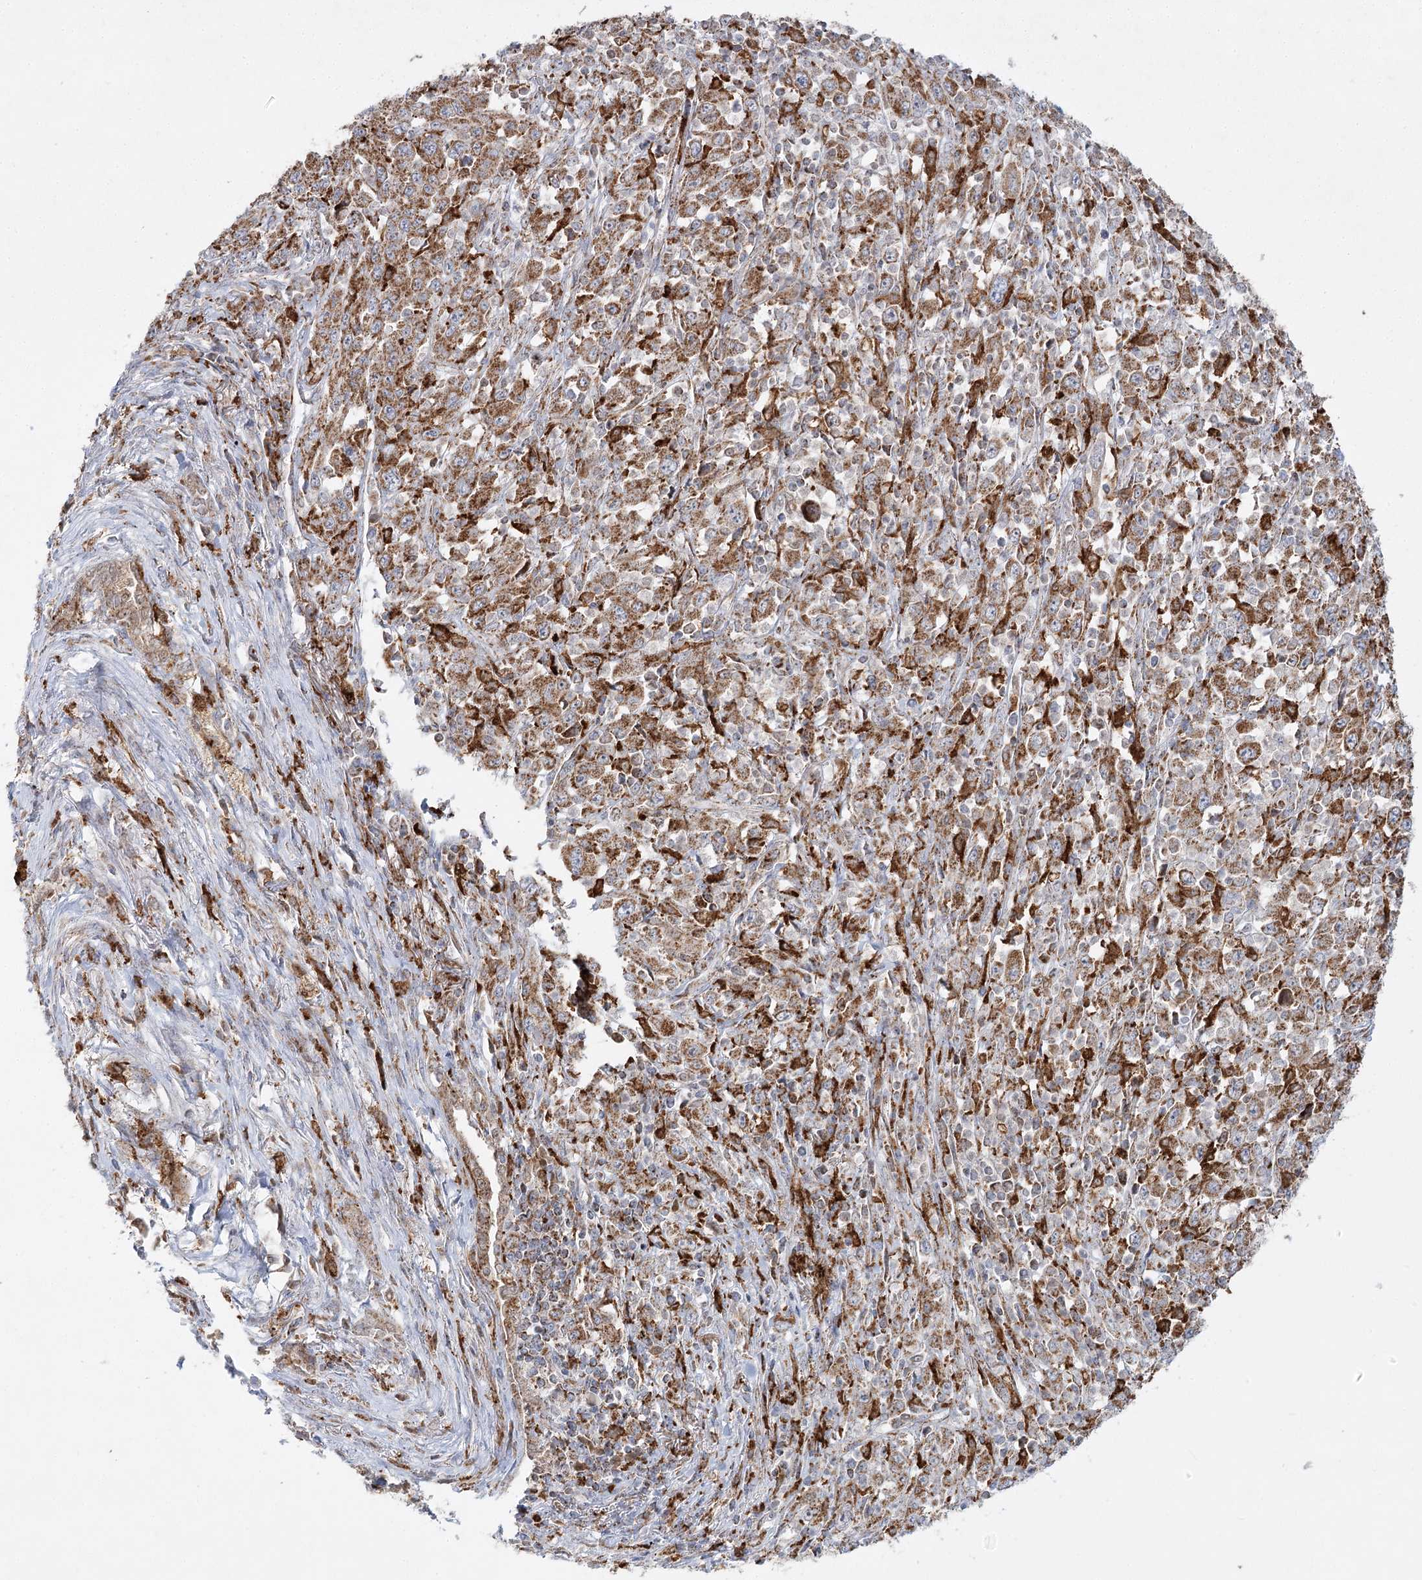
{"staining": {"intensity": "strong", "quantity": "25%-75%", "location": "cytoplasmic/membranous"}, "tissue": "melanoma", "cell_type": "Tumor cells", "image_type": "cancer", "snomed": [{"axis": "morphology", "description": "Malignant melanoma, Metastatic site"}, {"axis": "topography", "description": "Skin"}], "caption": "Immunohistochemistry (IHC) histopathology image of neoplastic tissue: human melanoma stained using immunohistochemistry (IHC) reveals high levels of strong protein expression localized specifically in the cytoplasmic/membranous of tumor cells, appearing as a cytoplasmic/membranous brown color.", "gene": "TAS1R1", "patient": {"sex": "female", "age": 56}}